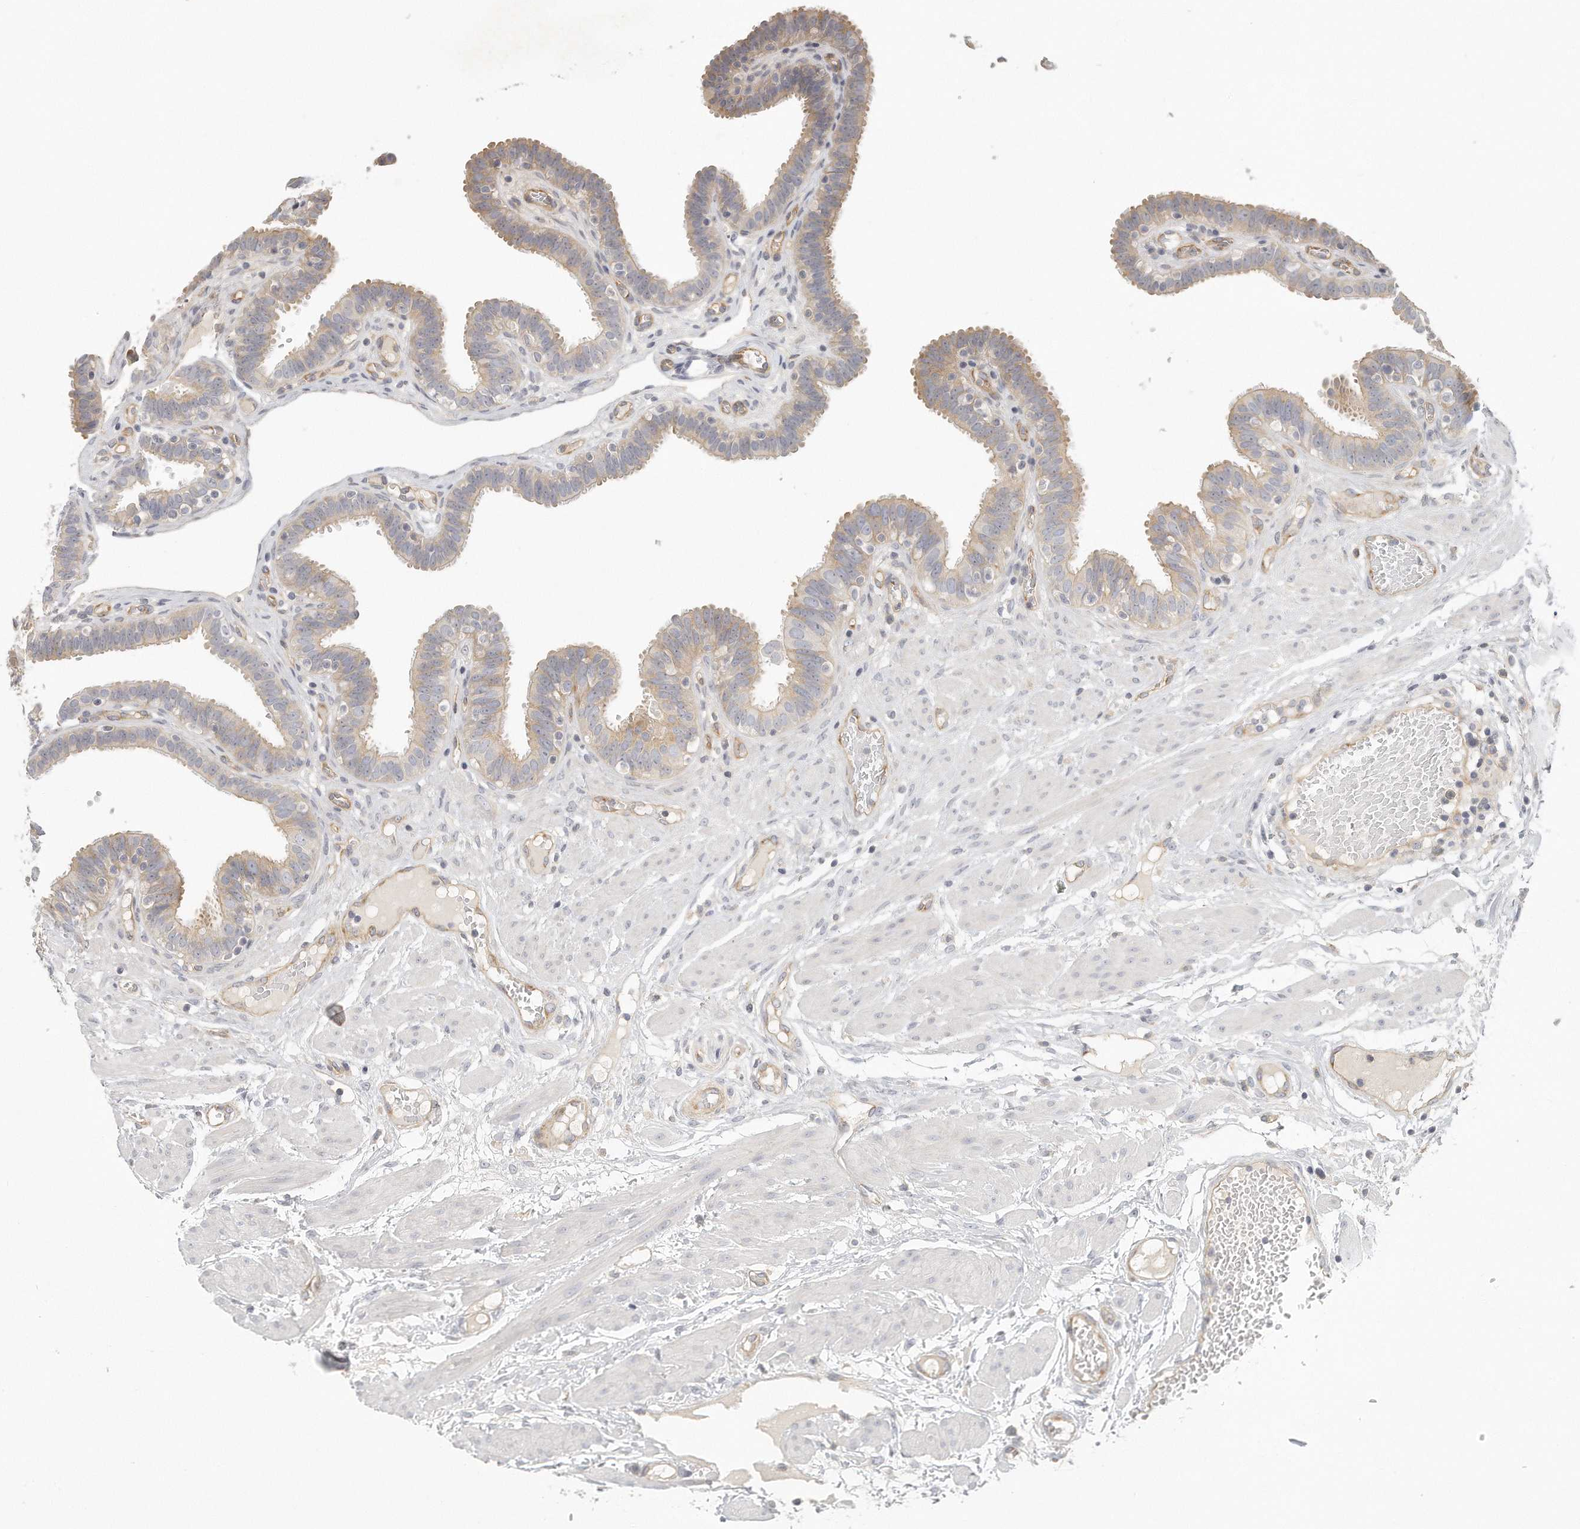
{"staining": {"intensity": "weak", "quantity": "<25%", "location": "cytoplasmic/membranous"}, "tissue": "fallopian tube", "cell_type": "Glandular cells", "image_type": "normal", "snomed": [{"axis": "morphology", "description": "Normal tissue, NOS"}, {"axis": "topography", "description": "Fallopian tube"}, {"axis": "topography", "description": "Placenta"}], "caption": "Immunohistochemistry (IHC) photomicrograph of unremarkable fallopian tube: human fallopian tube stained with DAB demonstrates no significant protein staining in glandular cells.", "gene": "MTERF4", "patient": {"sex": "female", "age": 32}}